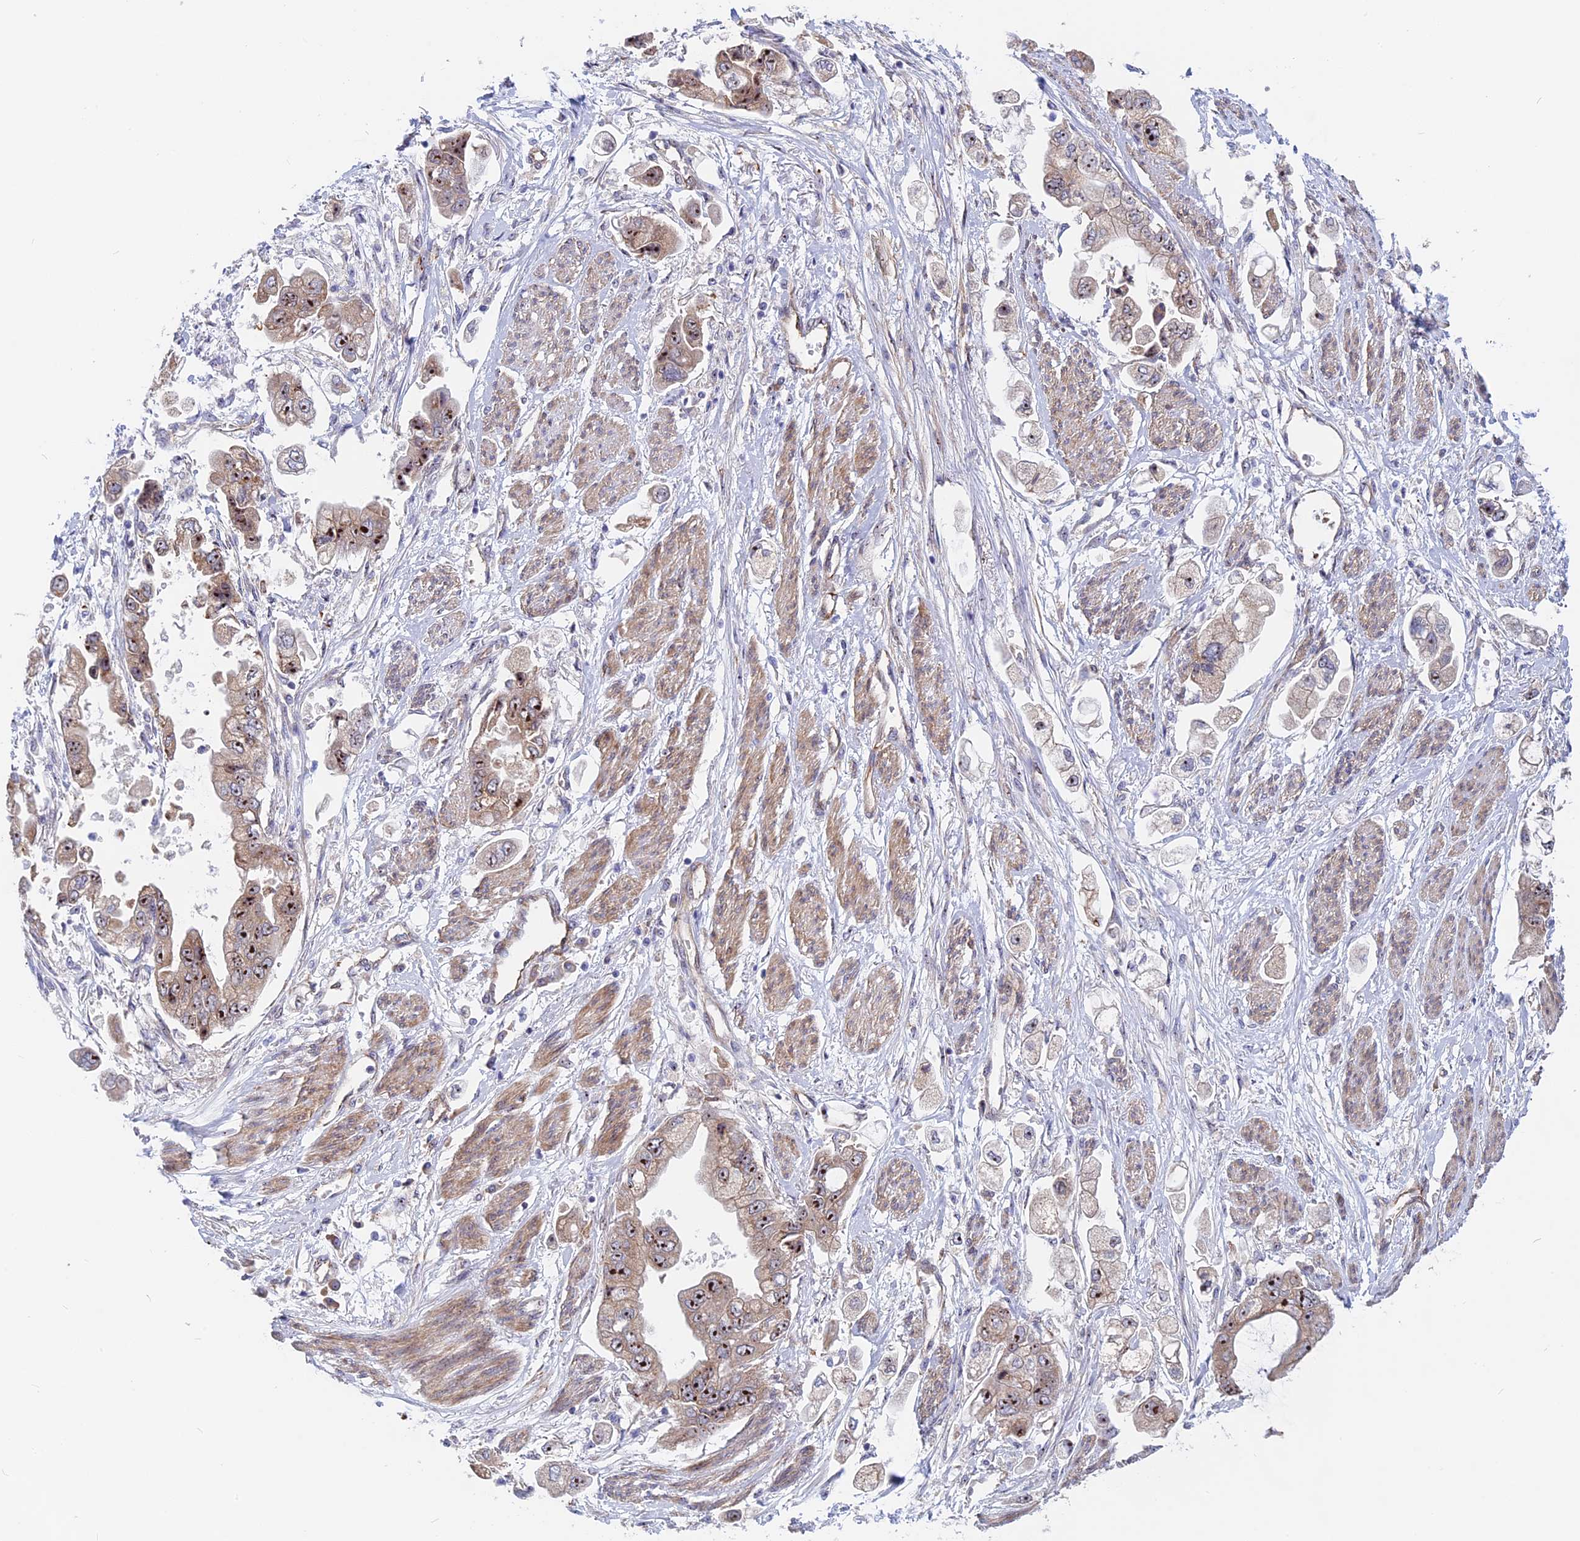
{"staining": {"intensity": "moderate", "quantity": ">75%", "location": "nuclear"}, "tissue": "stomach cancer", "cell_type": "Tumor cells", "image_type": "cancer", "snomed": [{"axis": "morphology", "description": "Adenocarcinoma, NOS"}, {"axis": "topography", "description": "Stomach"}], "caption": "Protein staining of stomach cancer tissue exhibits moderate nuclear staining in approximately >75% of tumor cells.", "gene": "DBNDD1", "patient": {"sex": "male", "age": 62}}